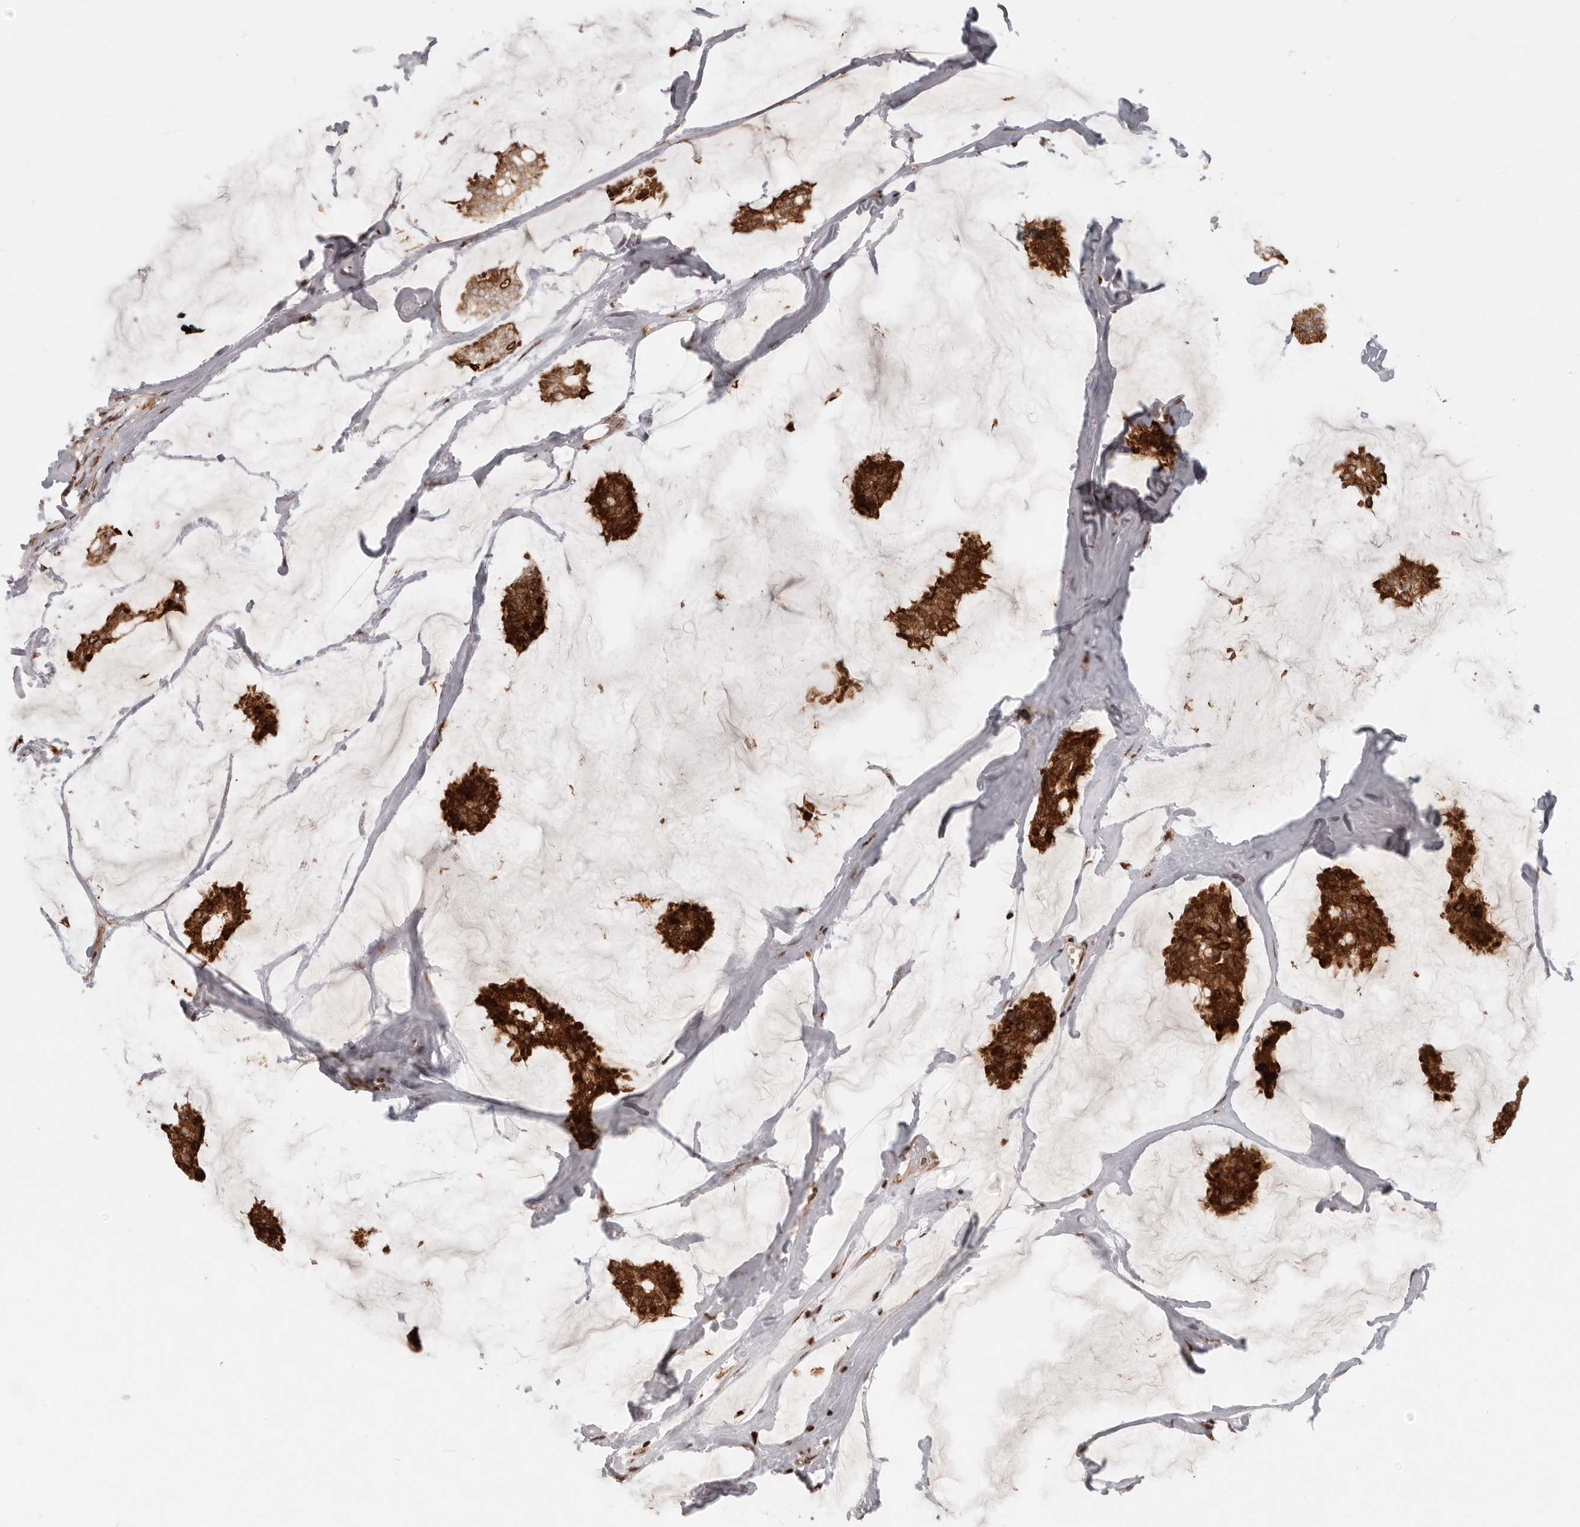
{"staining": {"intensity": "strong", "quantity": ">75%", "location": "cytoplasmic/membranous,nuclear"}, "tissue": "breast cancer", "cell_type": "Tumor cells", "image_type": "cancer", "snomed": [{"axis": "morphology", "description": "Duct carcinoma"}, {"axis": "topography", "description": "Breast"}], "caption": "Strong cytoplasmic/membranous and nuclear protein expression is seen in approximately >75% of tumor cells in breast cancer (intraductal carcinoma).", "gene": "TRIM4", "patient": {"sex": "female", "age": 93}}